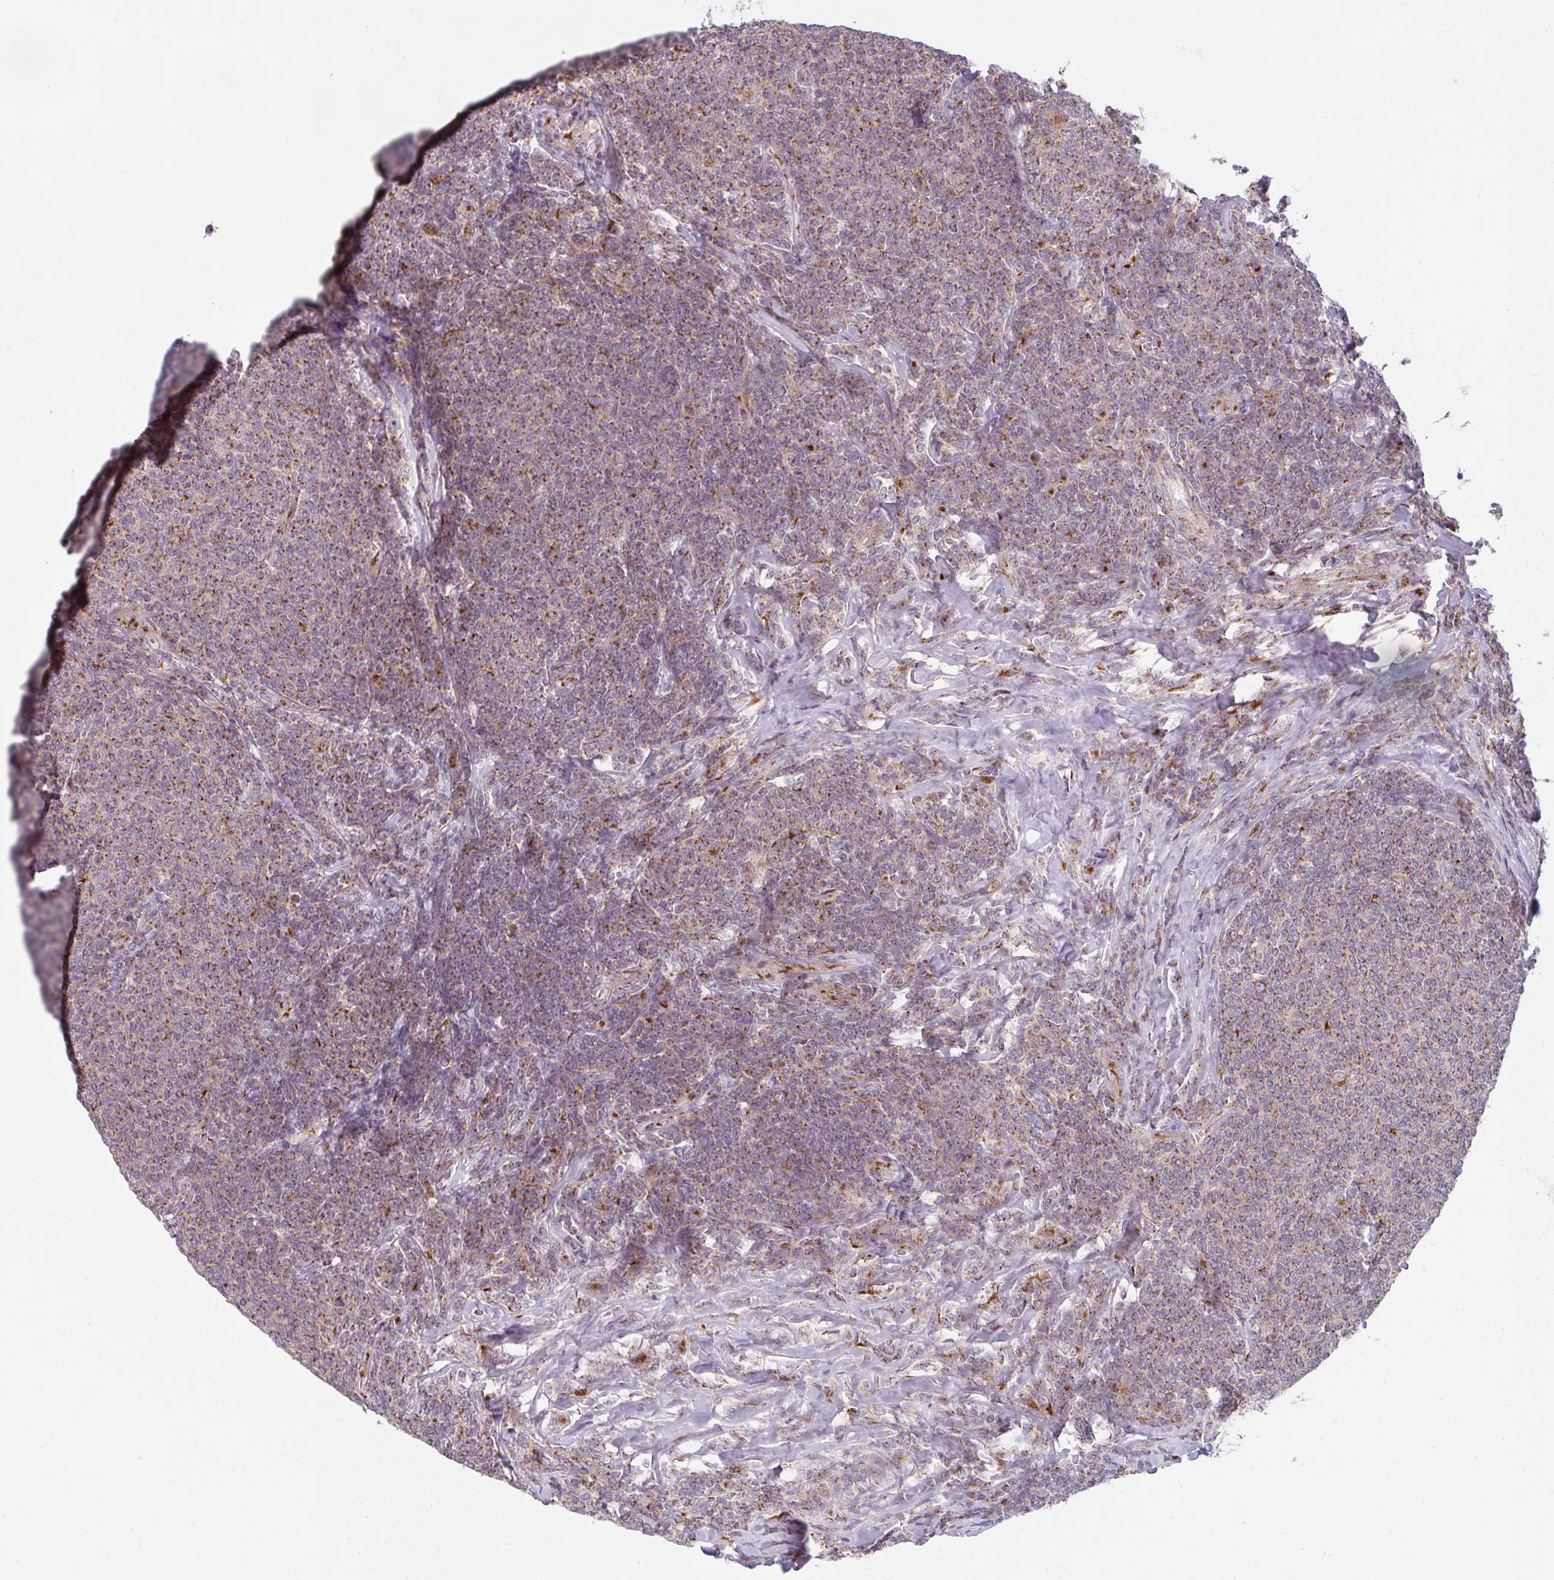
{"staining": {"intensity": "strong", "quantity": ">75%", "location": "cytoplasmic/membranous"}, "tissue": "lymphoma", "cell_type": "Tumor cells", "image_type": "cancer", "snomed": [{"axis": "morphology", "description": "Malignant lymphoma, non-Hodgkin's type, Low grade"}, {"axis": "topography", "description": "Lymph node"}], "caption": "Low-grade malignant lymphoma, non-Hodgkin's type was stained to show a protein in brown. There is high levels of strong cytoplasmic/membranous expression in about >75% of tumor cells.", "gene": "GVQW3", "patient": {"sex": "male", "age": 52}}